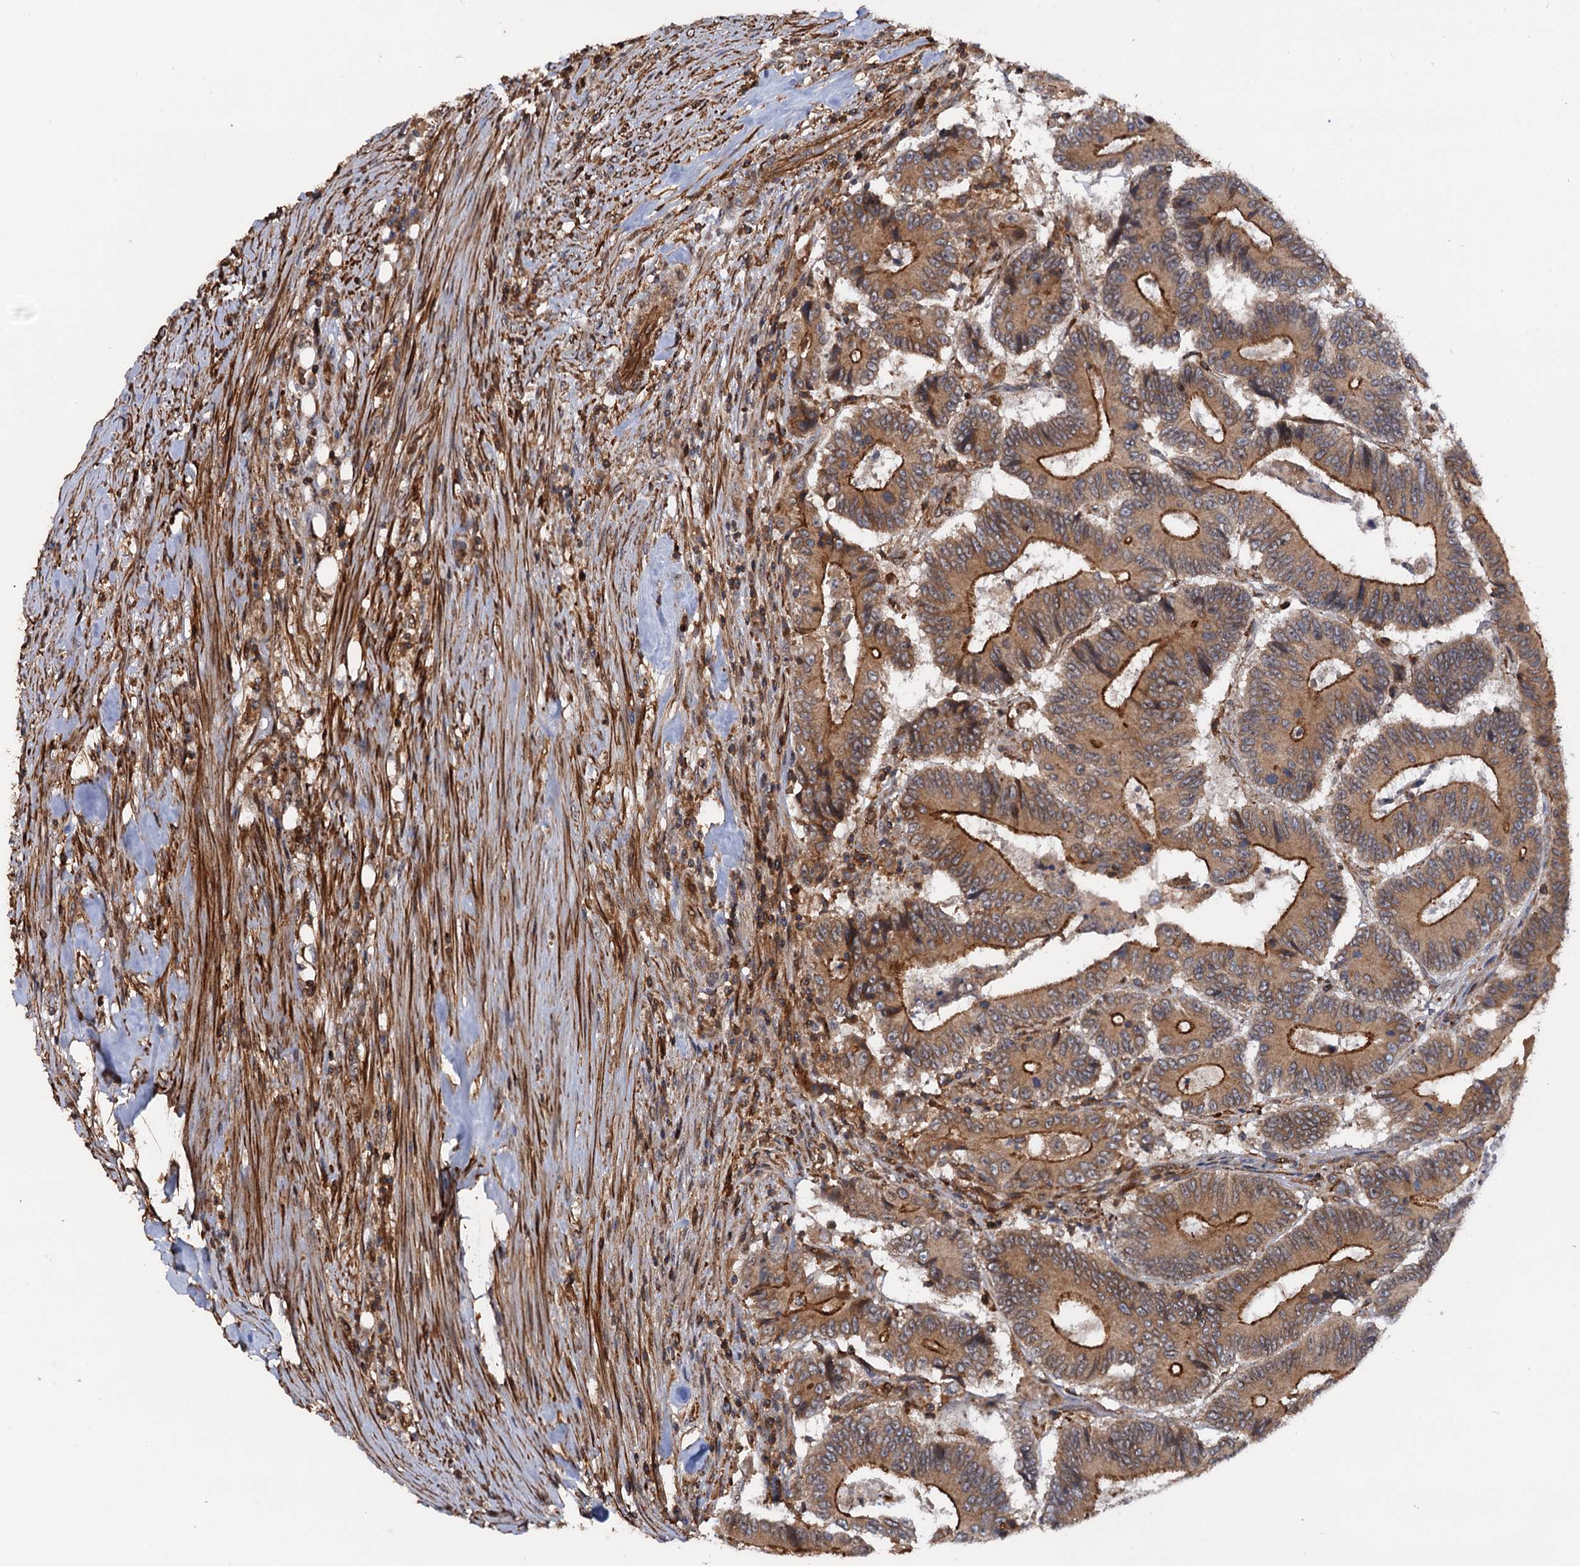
{"staining": {"intensity": "moderate", "quantity": ">75%", "location": "cytoplasmic/membranous"}, "tissue": "colorectal cancer", "cell_type": "Tumor cells", "image_type": "cancer", "snomed": [{"axis": "morphology", "description": "Adenocarcinoma, NOS"}, {"axis": "topography", "description": "Colon"}], "caption": "Protein positivity by immunohistochemistry reveals moderate cytoplasmic/membranous staining in about >75% of tumor cells in colorectal adenocarcinoma. (DAB (3,3'-diaminobenzidine) IHC, brown staining for protein, blue staining for nuclei).", "gene": "BORA", "patient": {"sex": "male", "age": 83}}